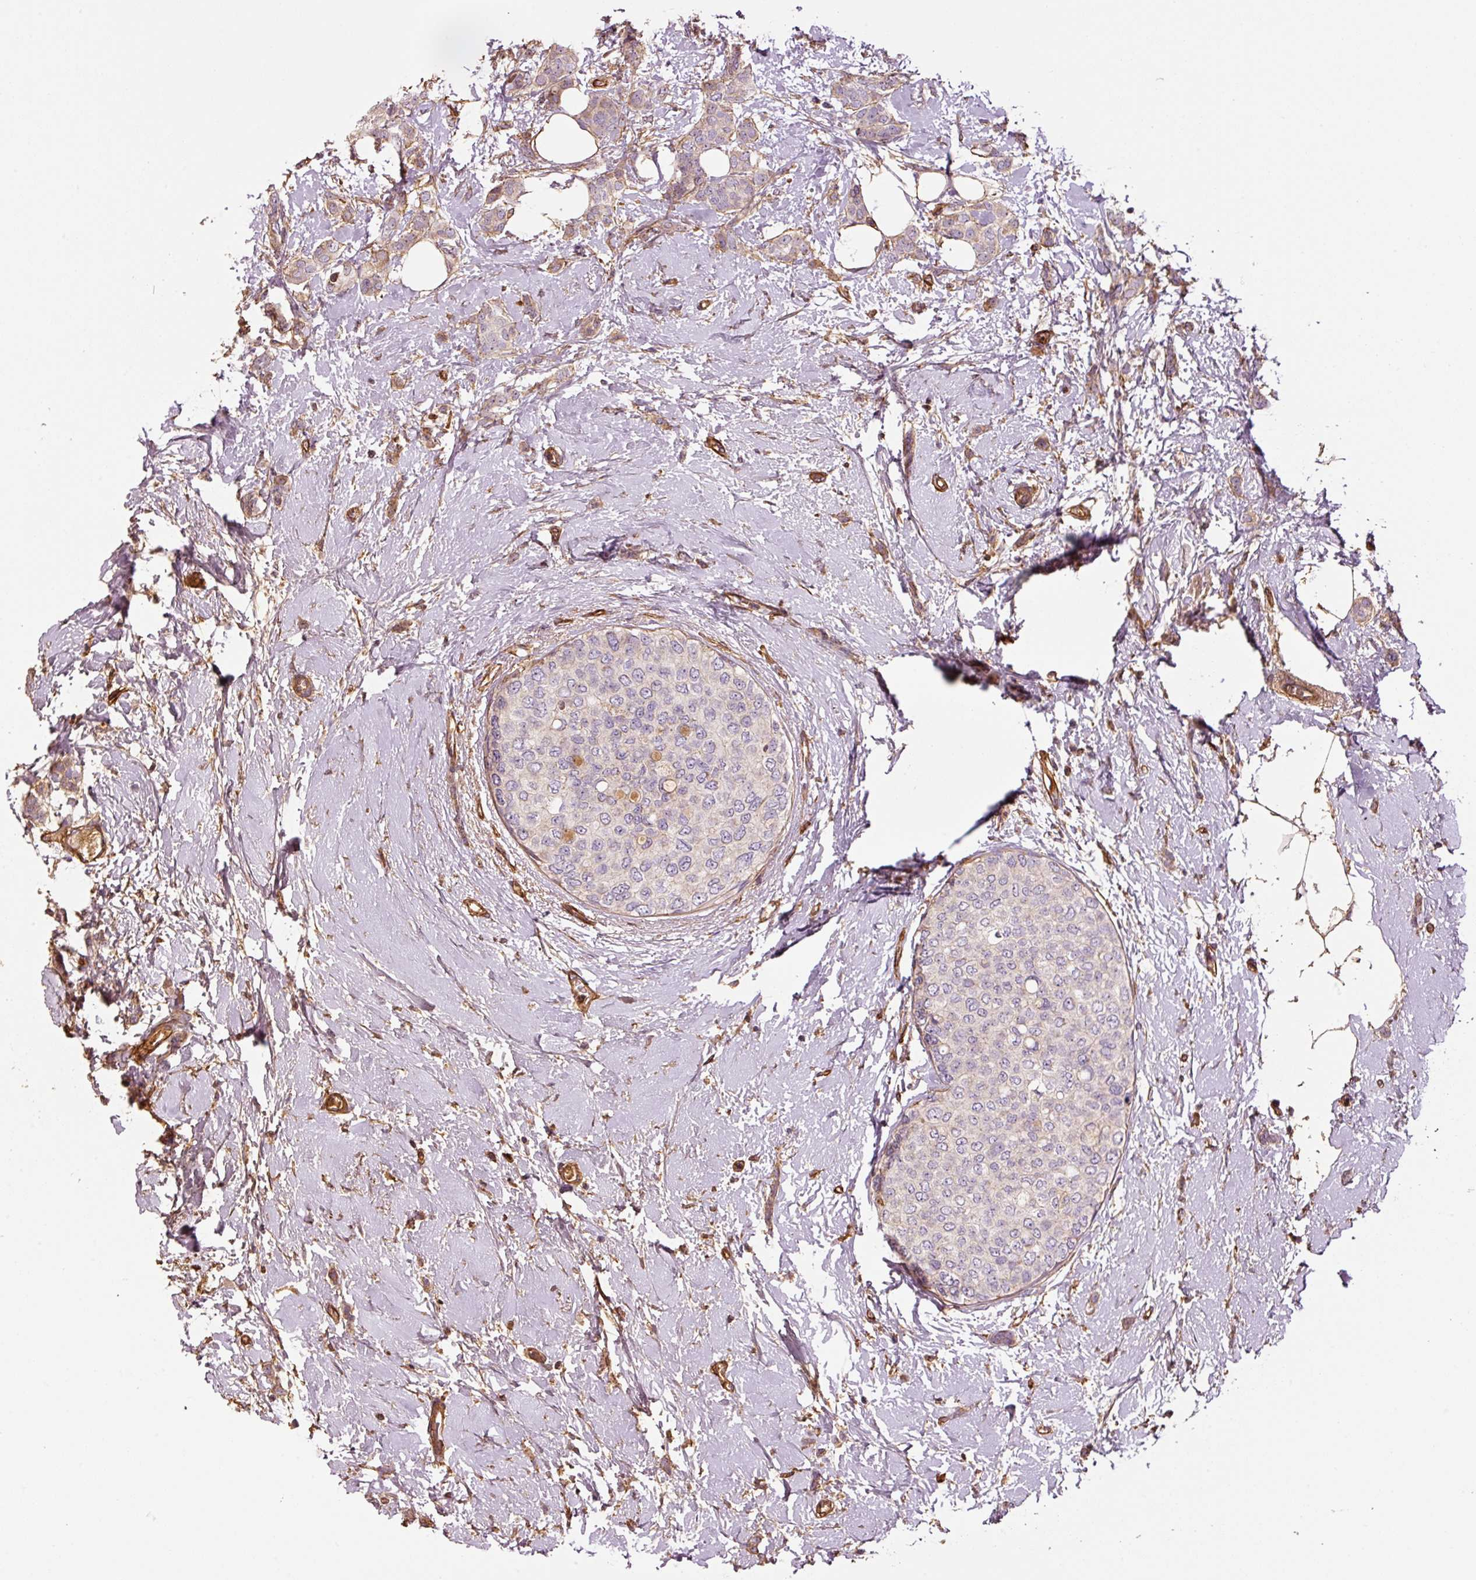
{"staining": {"intensity": "weak", "quantity": "<25%", "location": "cytoplasmic/membranous"}, "tissue": "breast cancer", "cell_type": "Tumor cells", "image_type": "cancer", "snomed": [{"axis": "morphology", "description": "Duct carcinoma"}, {"axis": "topography", "description": "Breast"}], "caption": "Histopathology image shows no significant protein positivity in tumor cells of breast cancer. (DAB immunohistochemistry, high magnification).", "gene": "NID2", "patient": {"sex": "female", "age": 72}}